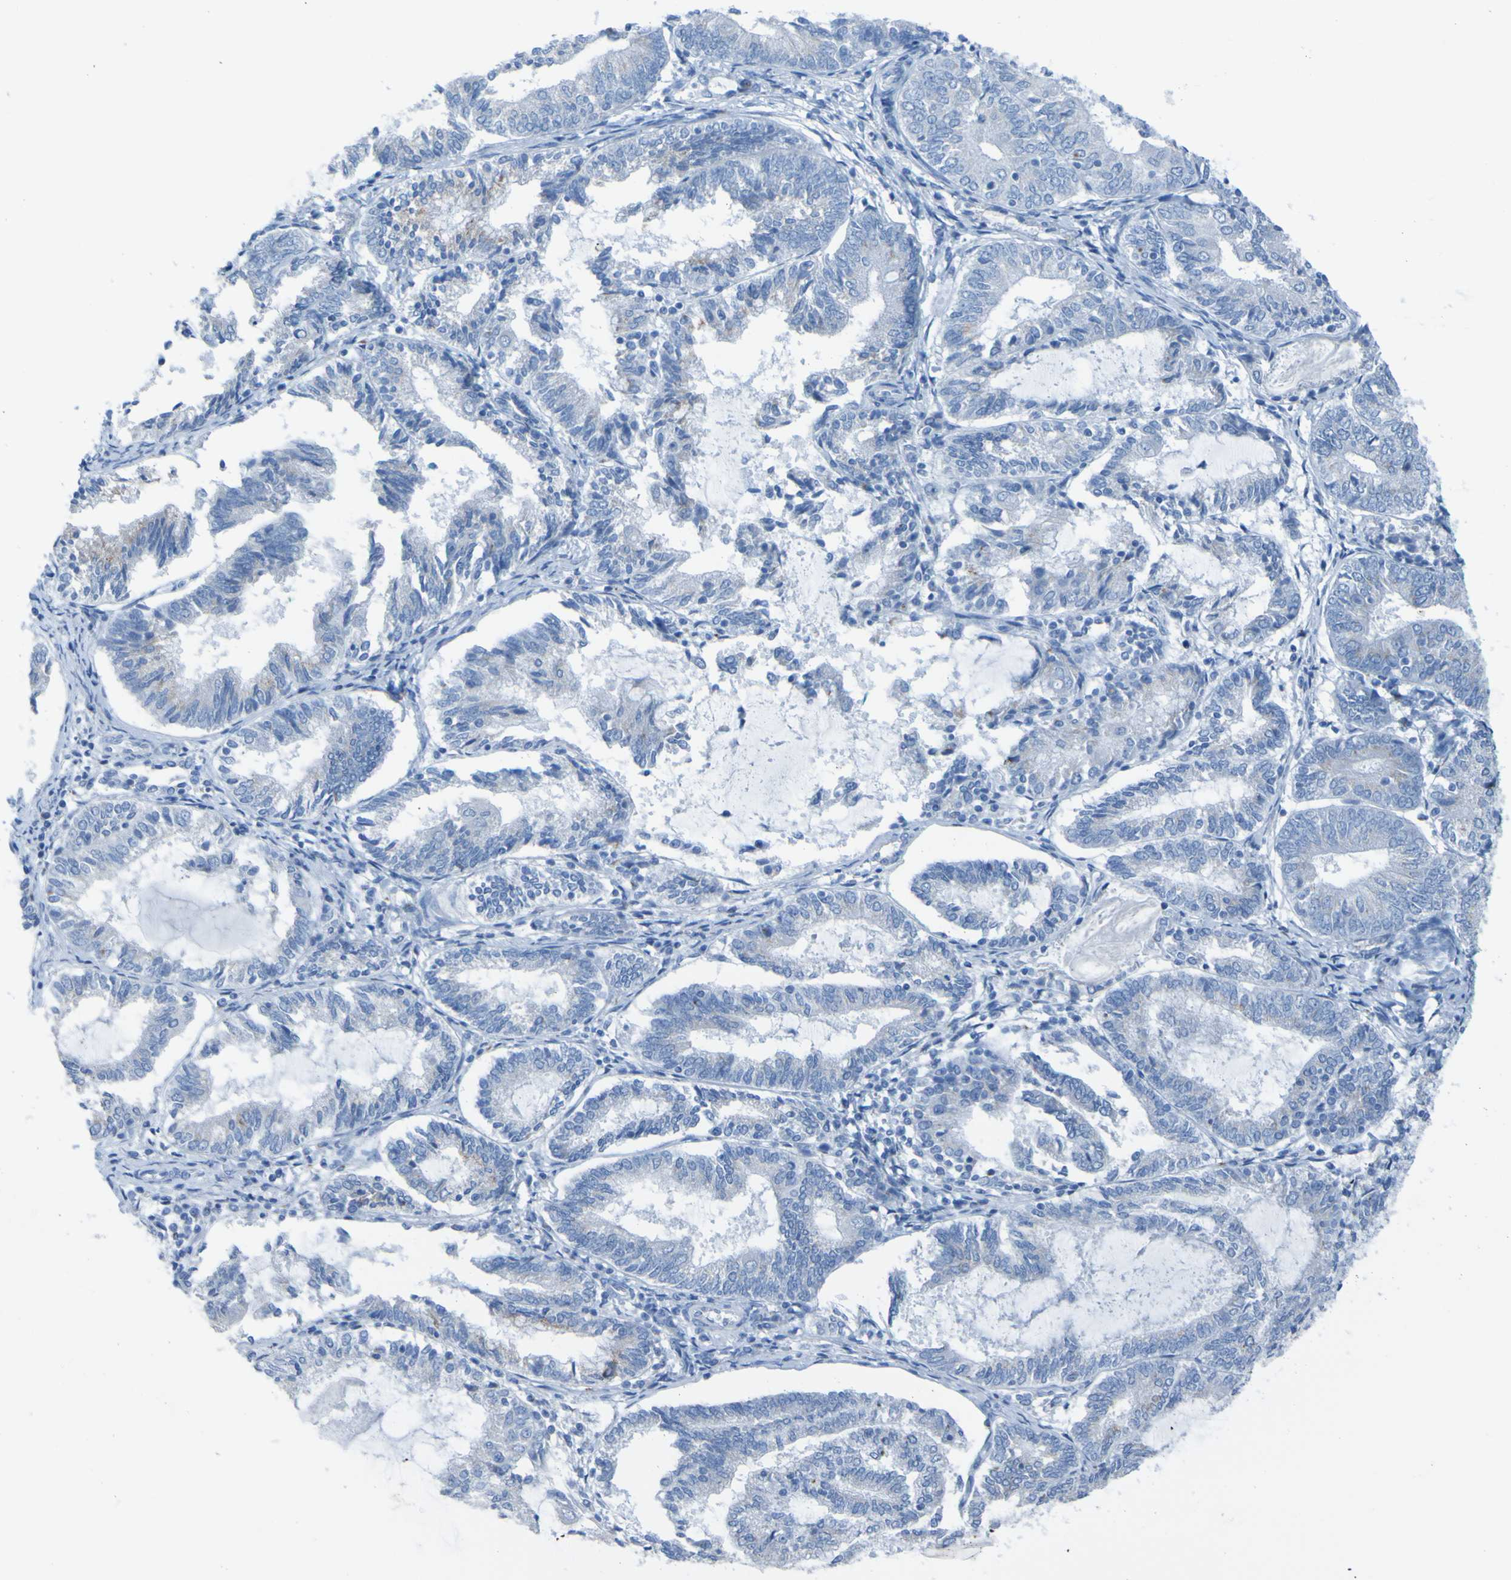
{"staining": {"intensity": "weak", "quantity": "<25%", "location": "cytoplasmic/membranous"}, "tissue": "endometrial cancer", "cell_type": "Tumor cells", "image_type": "cancer", "snomed": [{"axis": "morphology", "description": "Adenocarcinoma, NOS"}, {"axis": "topography", "description": "Endometrium"}], "caption": "An immunohistochemistry histopathology image of adenocarcinoma (endometrial) is shown. There is no staining in tumor cells of adenocarcinoma (endometrial). The staining is performed using DAB brown chromogen with nuclei counter-stained in using hematoxylin.", "gene": "ACMSD", "patient": {"sex": "female", "age": 81}}